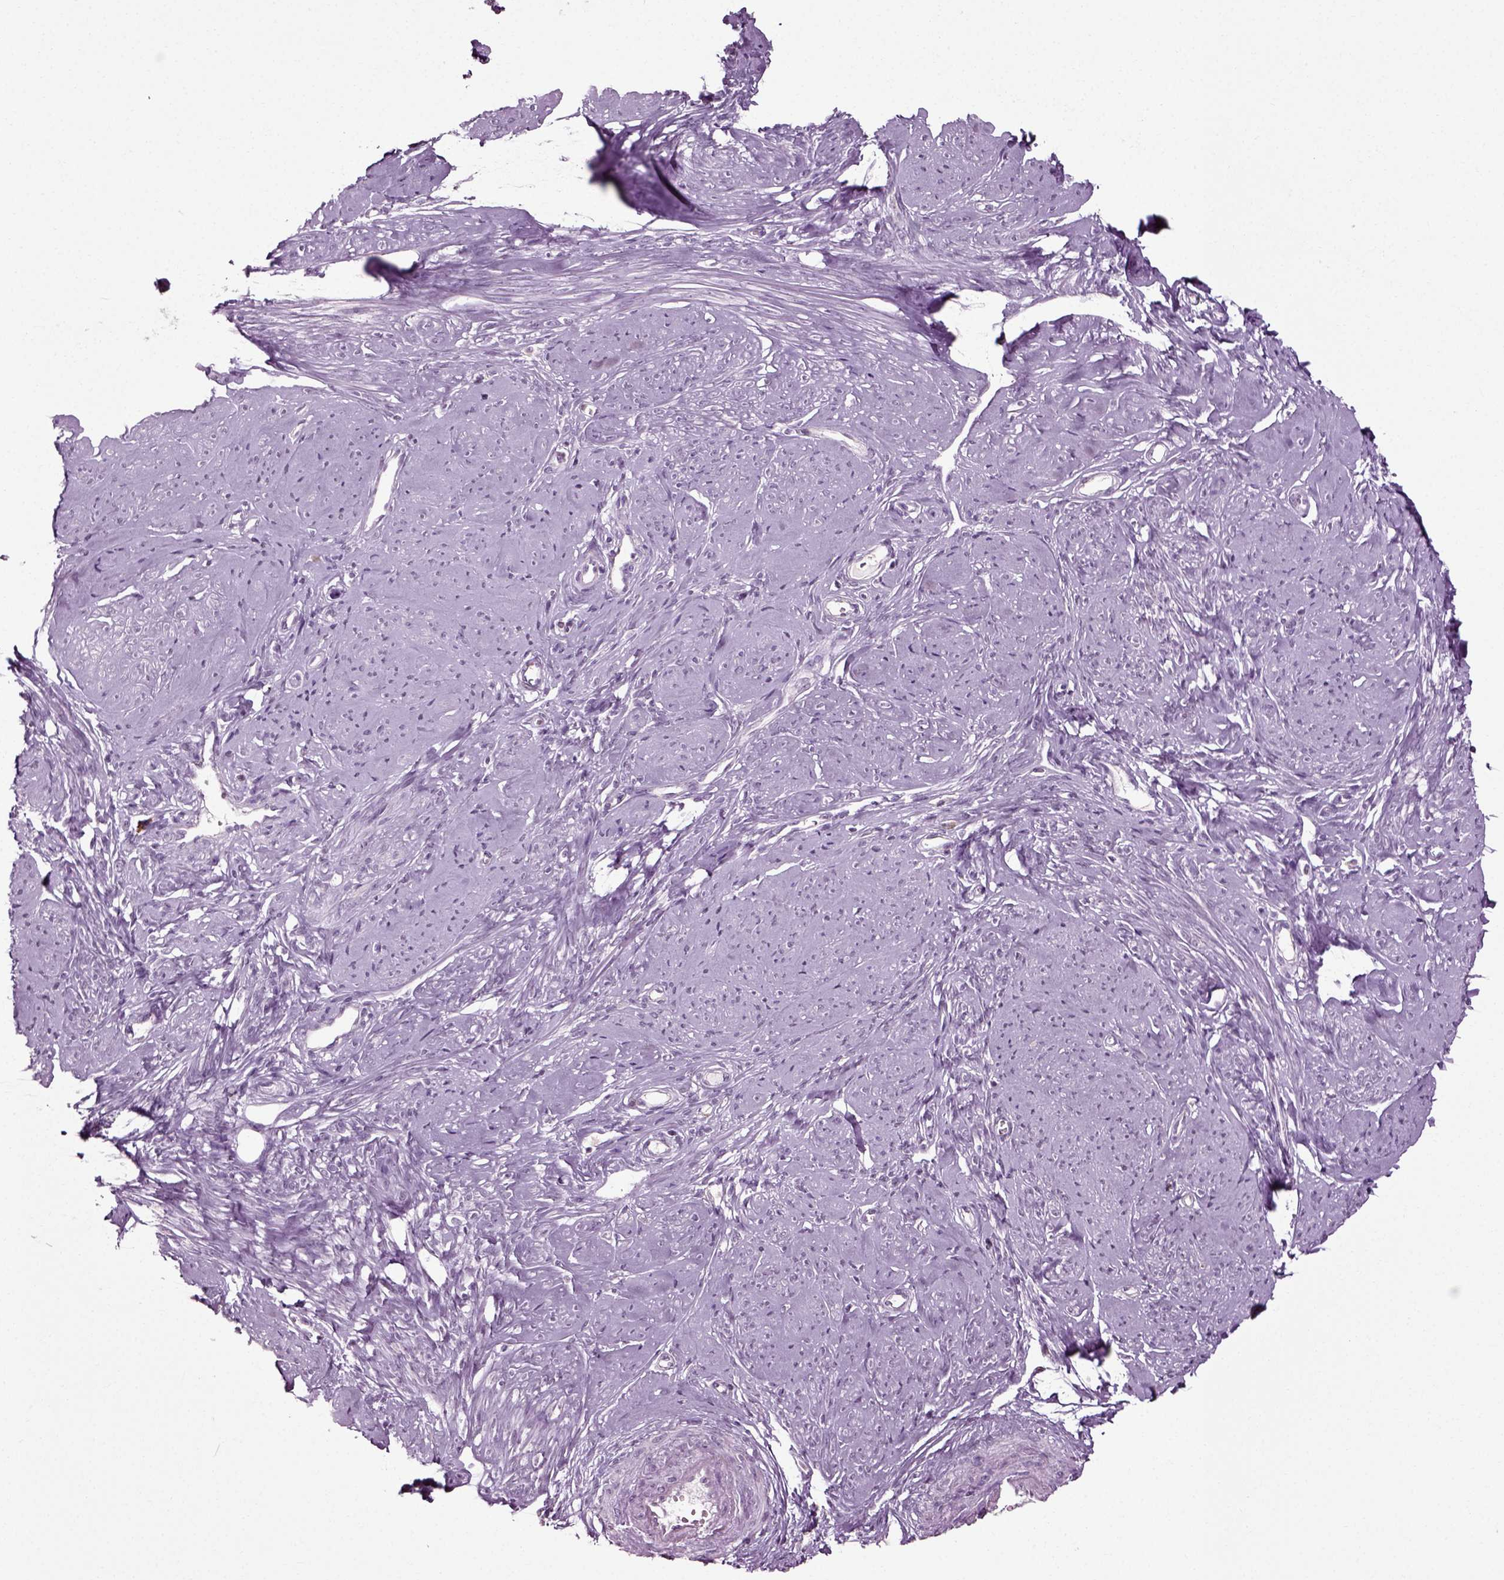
{"staining": {"intensity": "negative", "quantity": "none", "location": "none"}, "tissue": "smooth muscle", "cell_type": "Smooth muscle cells", "image_type": "normal", "snomed": [{"axis": "morphology", "description": "Normal tissue, NOS"}, {"axis": "topography", "description": "Smooth muscle"}], "caption": "This histopathology image is of unremarkable smooth muscle stained with immunohistochemistry (IHC) to label a protein in brown with the nuclei are counter-stained blue. There is no positivity in smooth muscle cells.", "gene": "SLC26A8", "patient": {"sex": "female", "age": 48}}